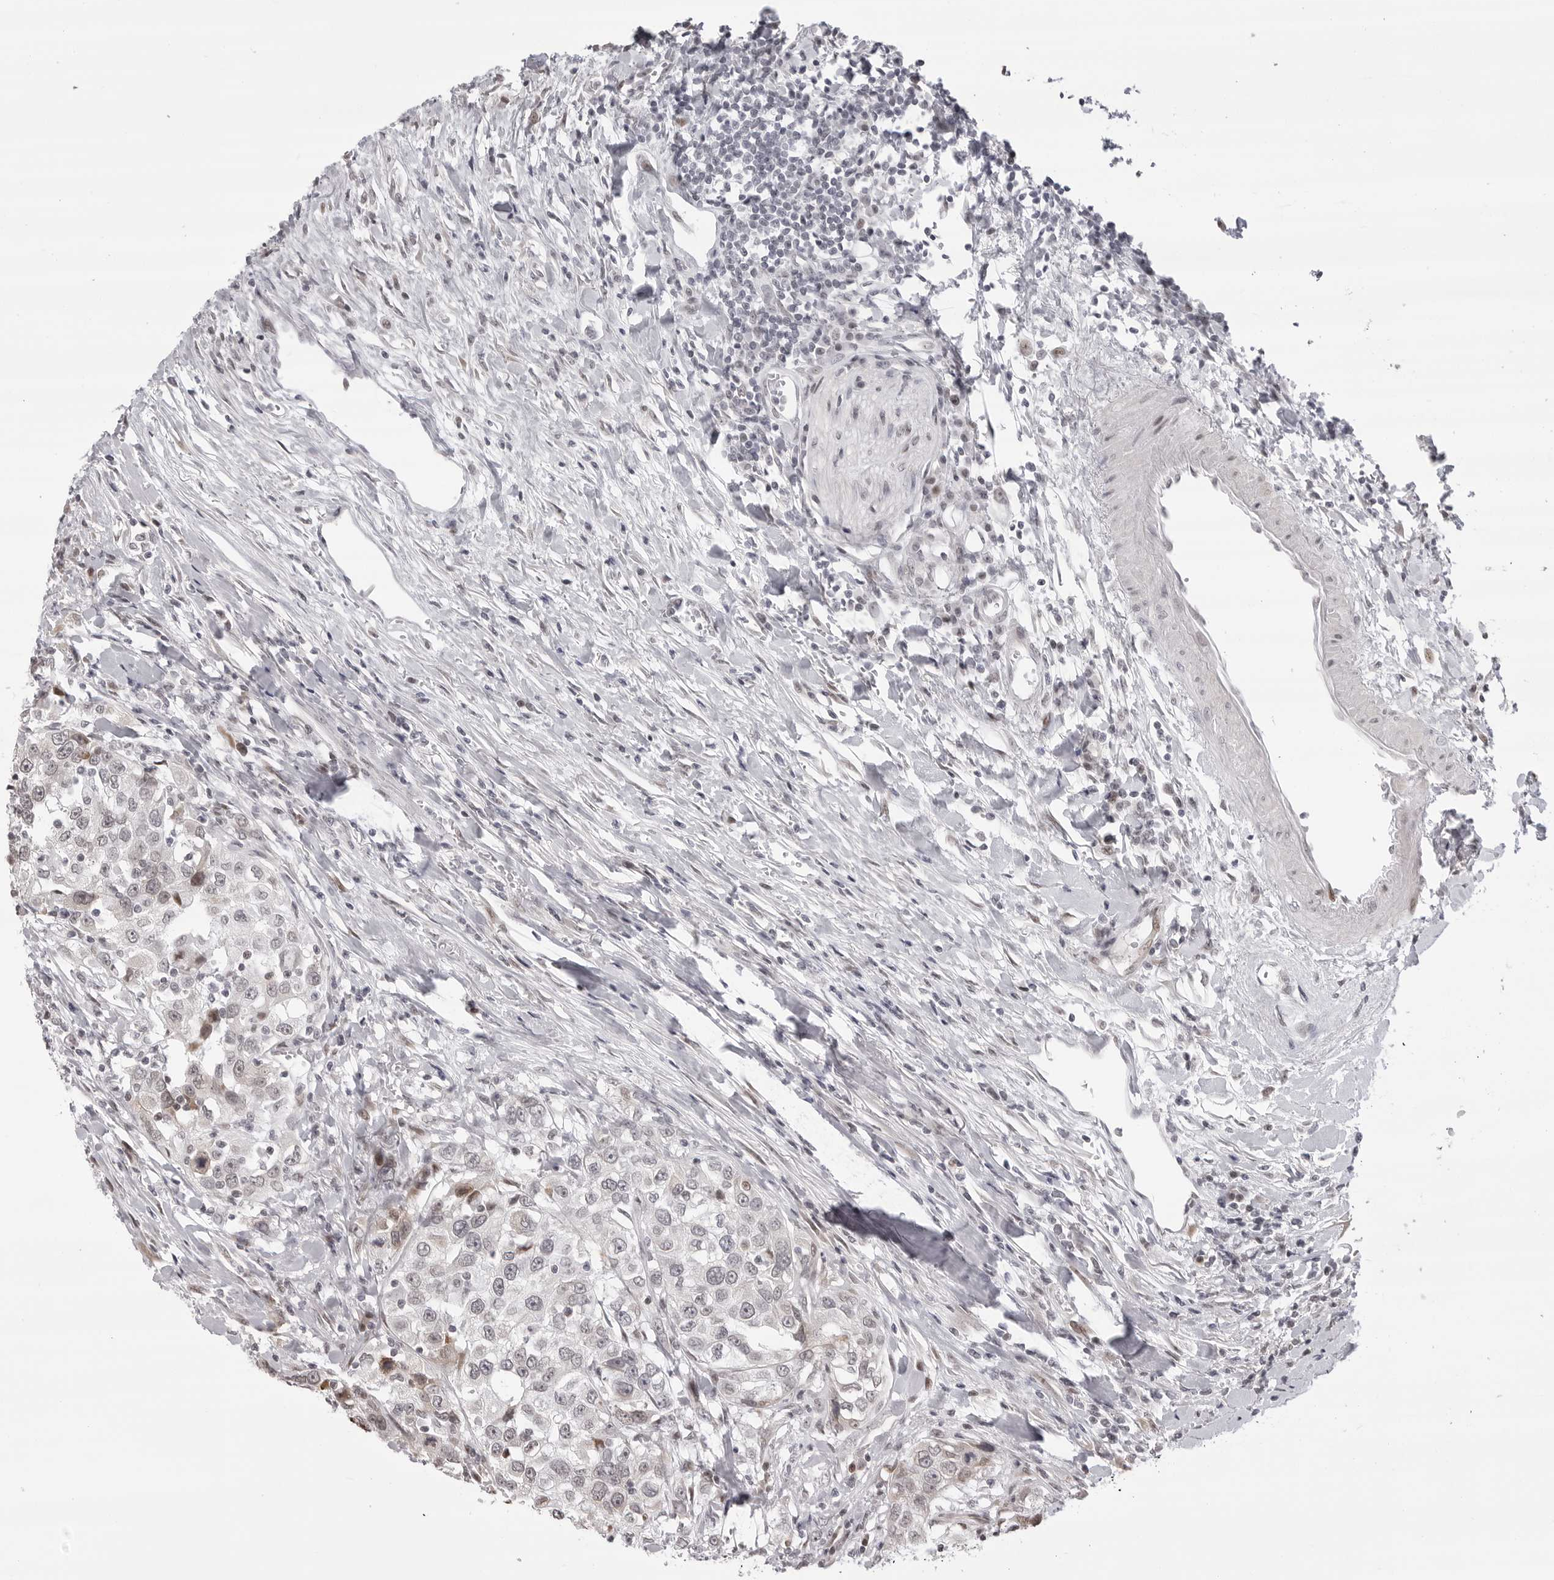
{"staining": {"intensity": "negative", "quantity": "none", "location": "none"}, "tissue": "urothelial cancer", "cell_type": "Tumor cells", "image_type": "cancer", "snomed": [{"axis": "morphology", "description": "Urothelial carcinoma, High grade"}, {"axis": "topography", "description": "Urinary bladder"}], "caption": "Image shows no significant protein positivity in tumor cells of high-grade urothelial carcinoma. The staining was performed using DAB (3,3'-diaminobenzidine) to visualize the protein expression in brown, while the nuclei were stained in blue with hematoxylin (Magnification: 20x).", "gene": "PHF3", "patient": {"sex": "female", "age": 80}}